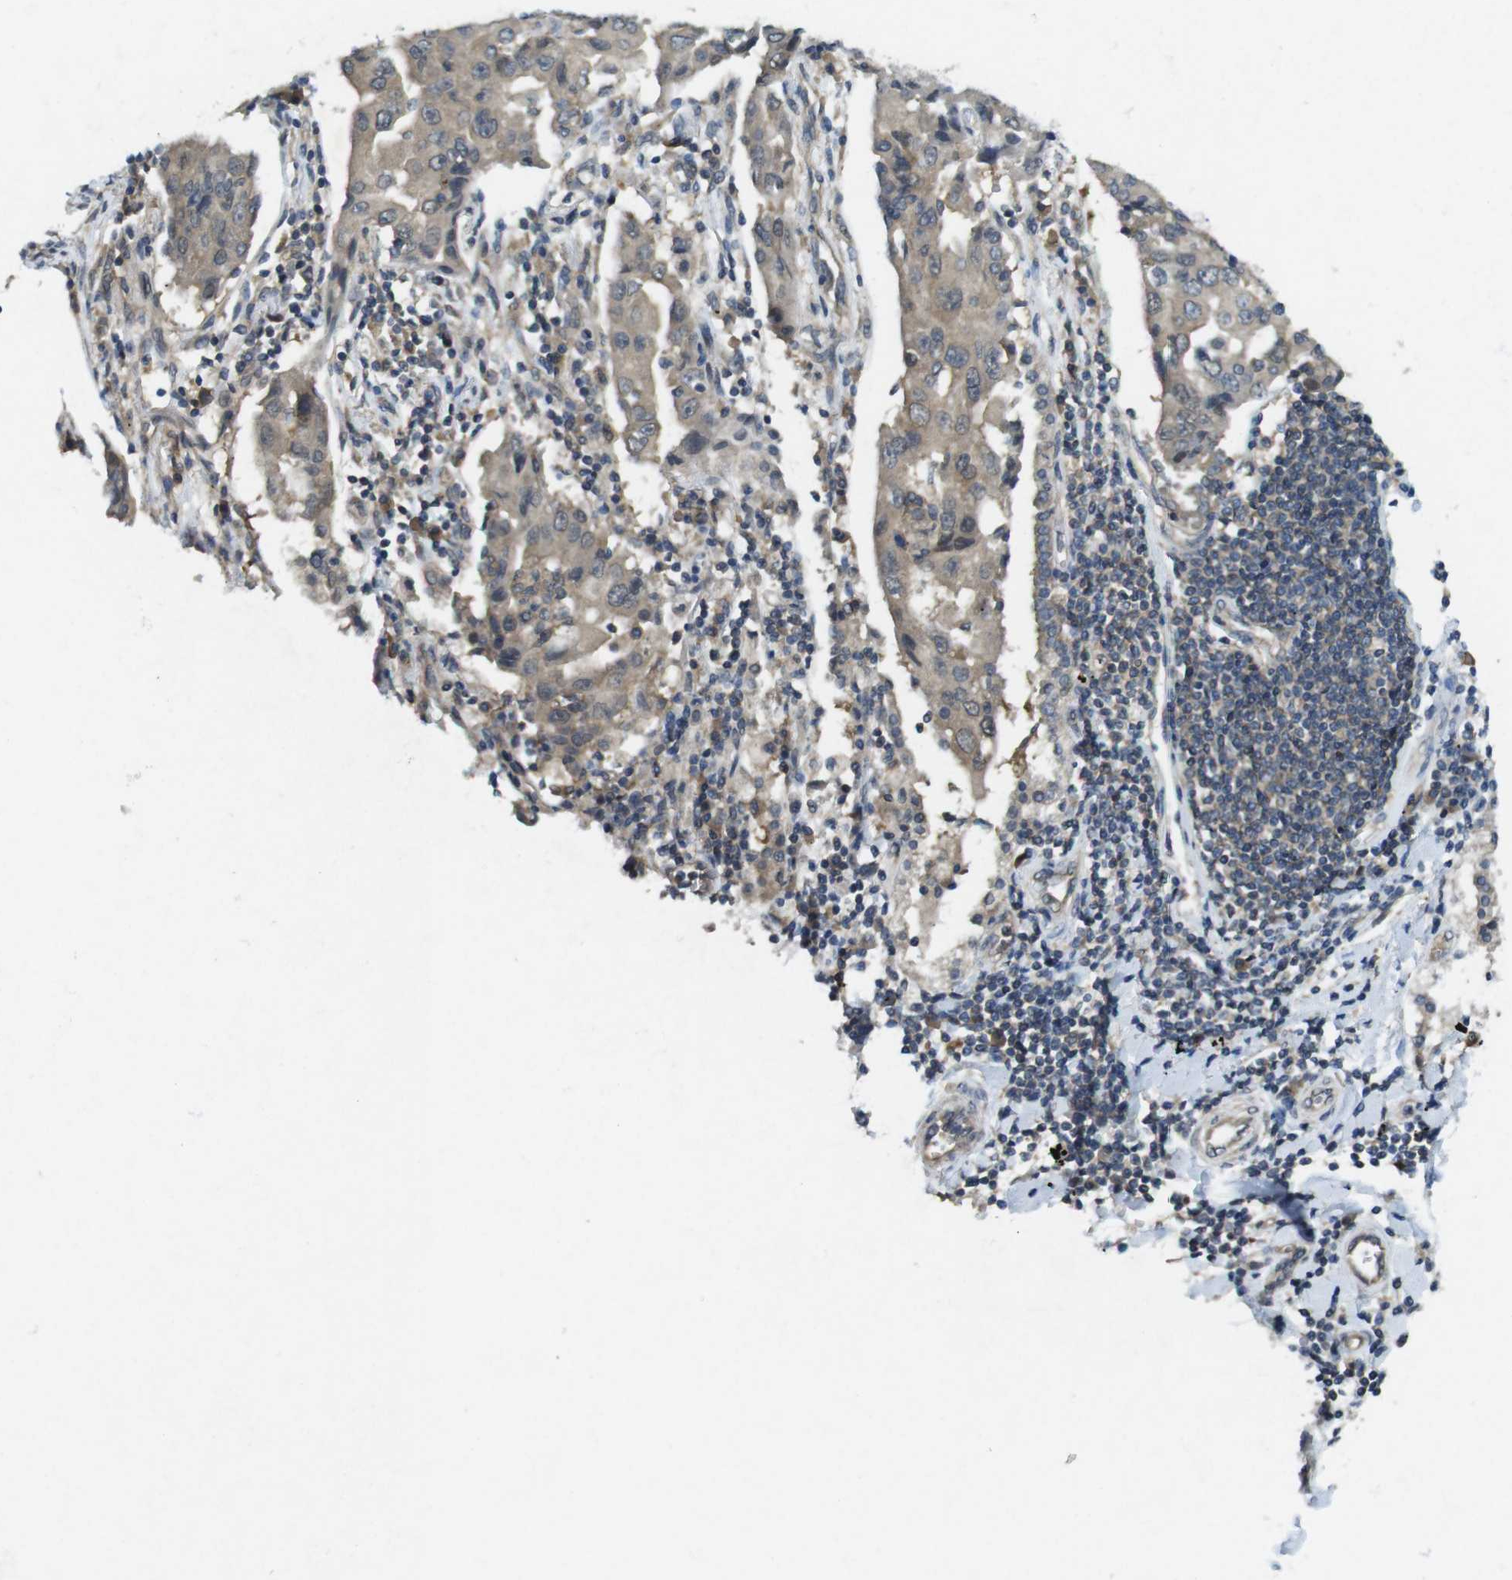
{"staining": {"intensity": "weak", "quantity": ">75%", "location": "cytoplasmic/membranous"}, "tissue": "lung cancer", "cell_type": "Tumor cells", "image_type": "cancer", "snomed": [{"axis": "morphology", "description": "Adenocarcinoma, NOS"}, {"axis": "topography", "description": "Lung"}], "caption": "Lung adenocarcinoma was stained to show a protein in brown. There is low levels of weak cytoplasmic/membranous expression in about >75% of tumor cells. Immunohistochemistry stains the protein of interest in brown and the nuclei are stained blue.", "gene": "SUGT1", "patient": {"sex": "female", "age": 65}}